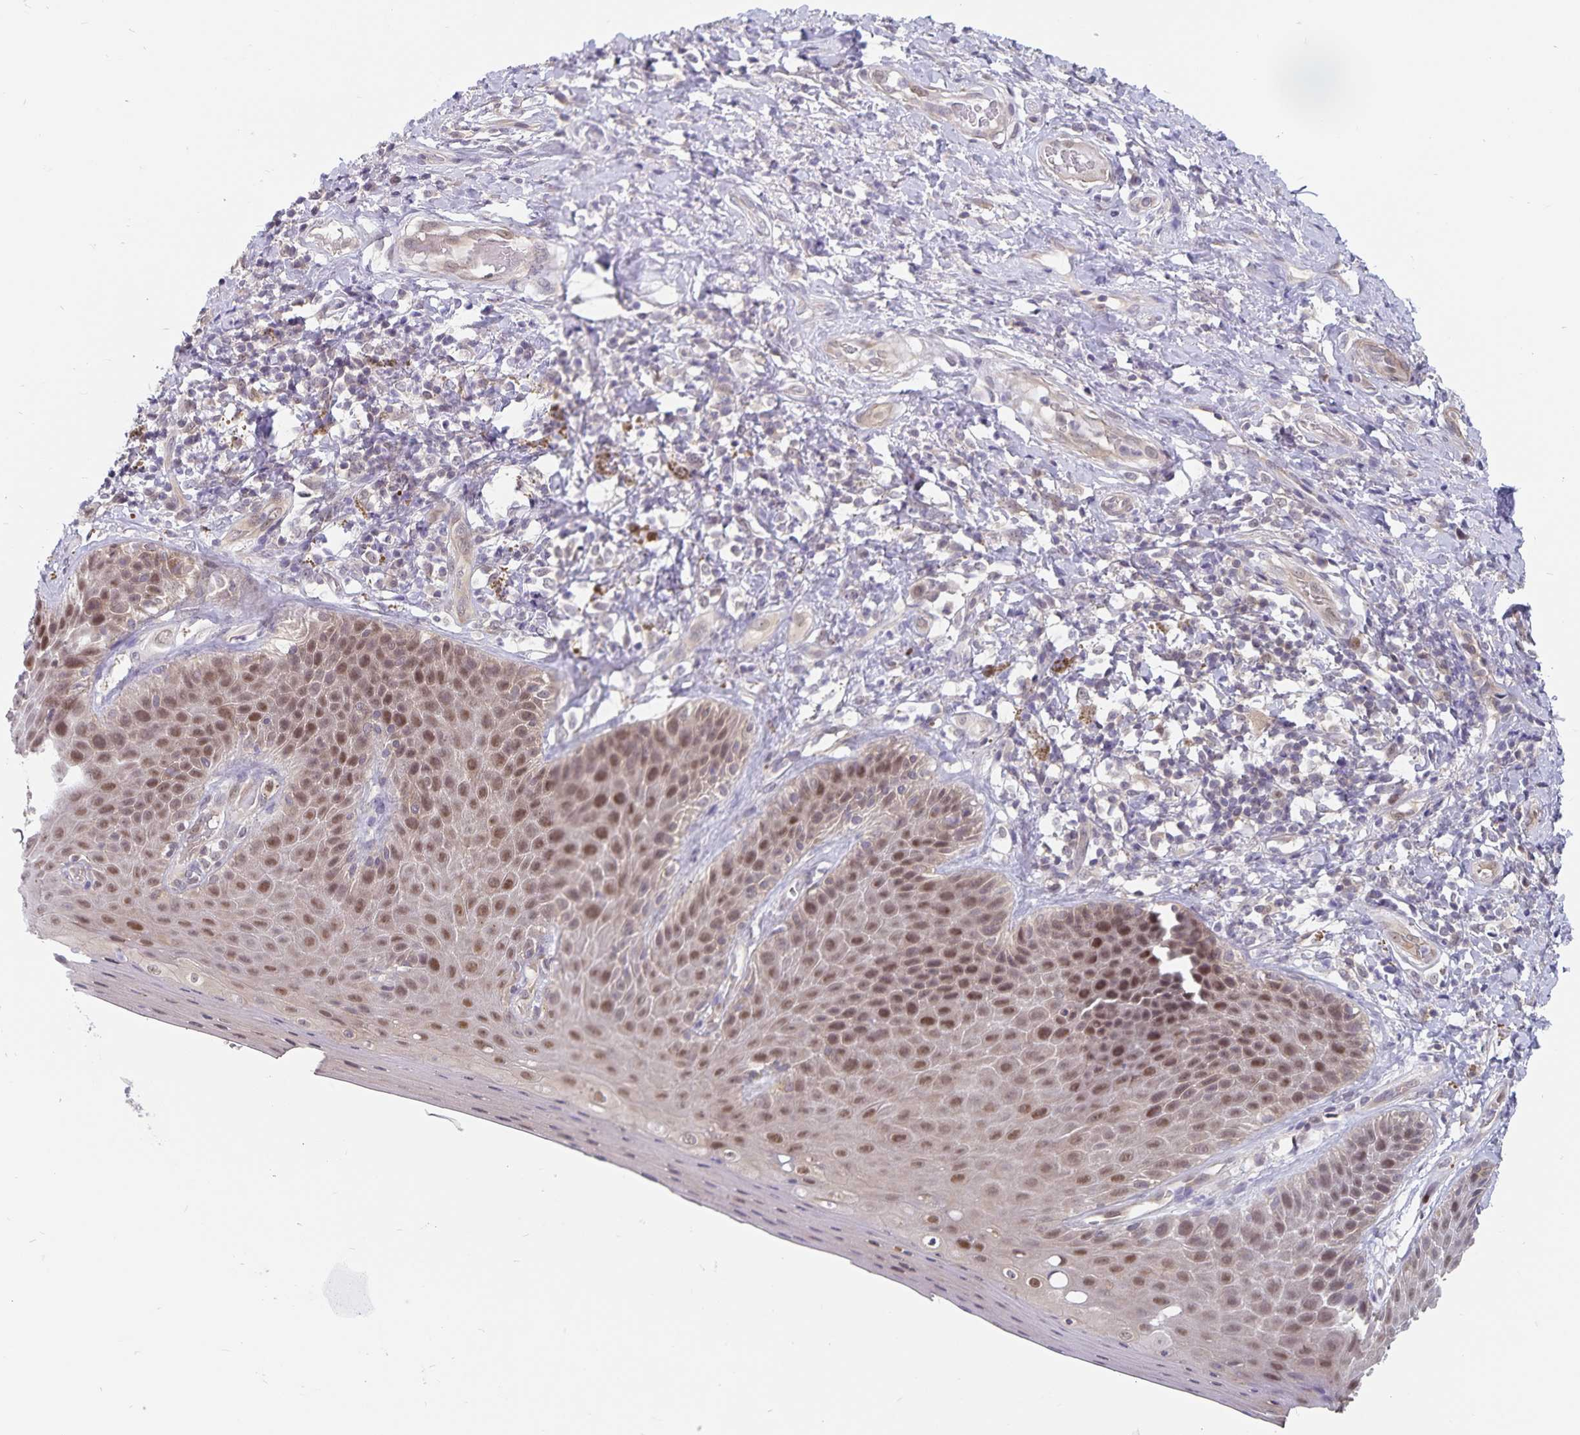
{"staining": {"intensity": "moderate", "quantity": "25%-75%", "location": "nuclear"}, "tissue": "skin", "cell_type": "Epidermal cells", "image_type": "normal", "snomed": [{"axis": "morphology", "description": "Normal tissue, NOS"}, {"axis": "topography", "description": "Anal"}, {"axis": "topography", "description": "Peripheral nerve tissue"}], "caption": "Skin stained for a protein (brown) reveals moderate nuclear positive staining in about 25%-75% of epidermal cells.", "gene": "BAG6", "patient": {"sex": "male", "age": 53}}